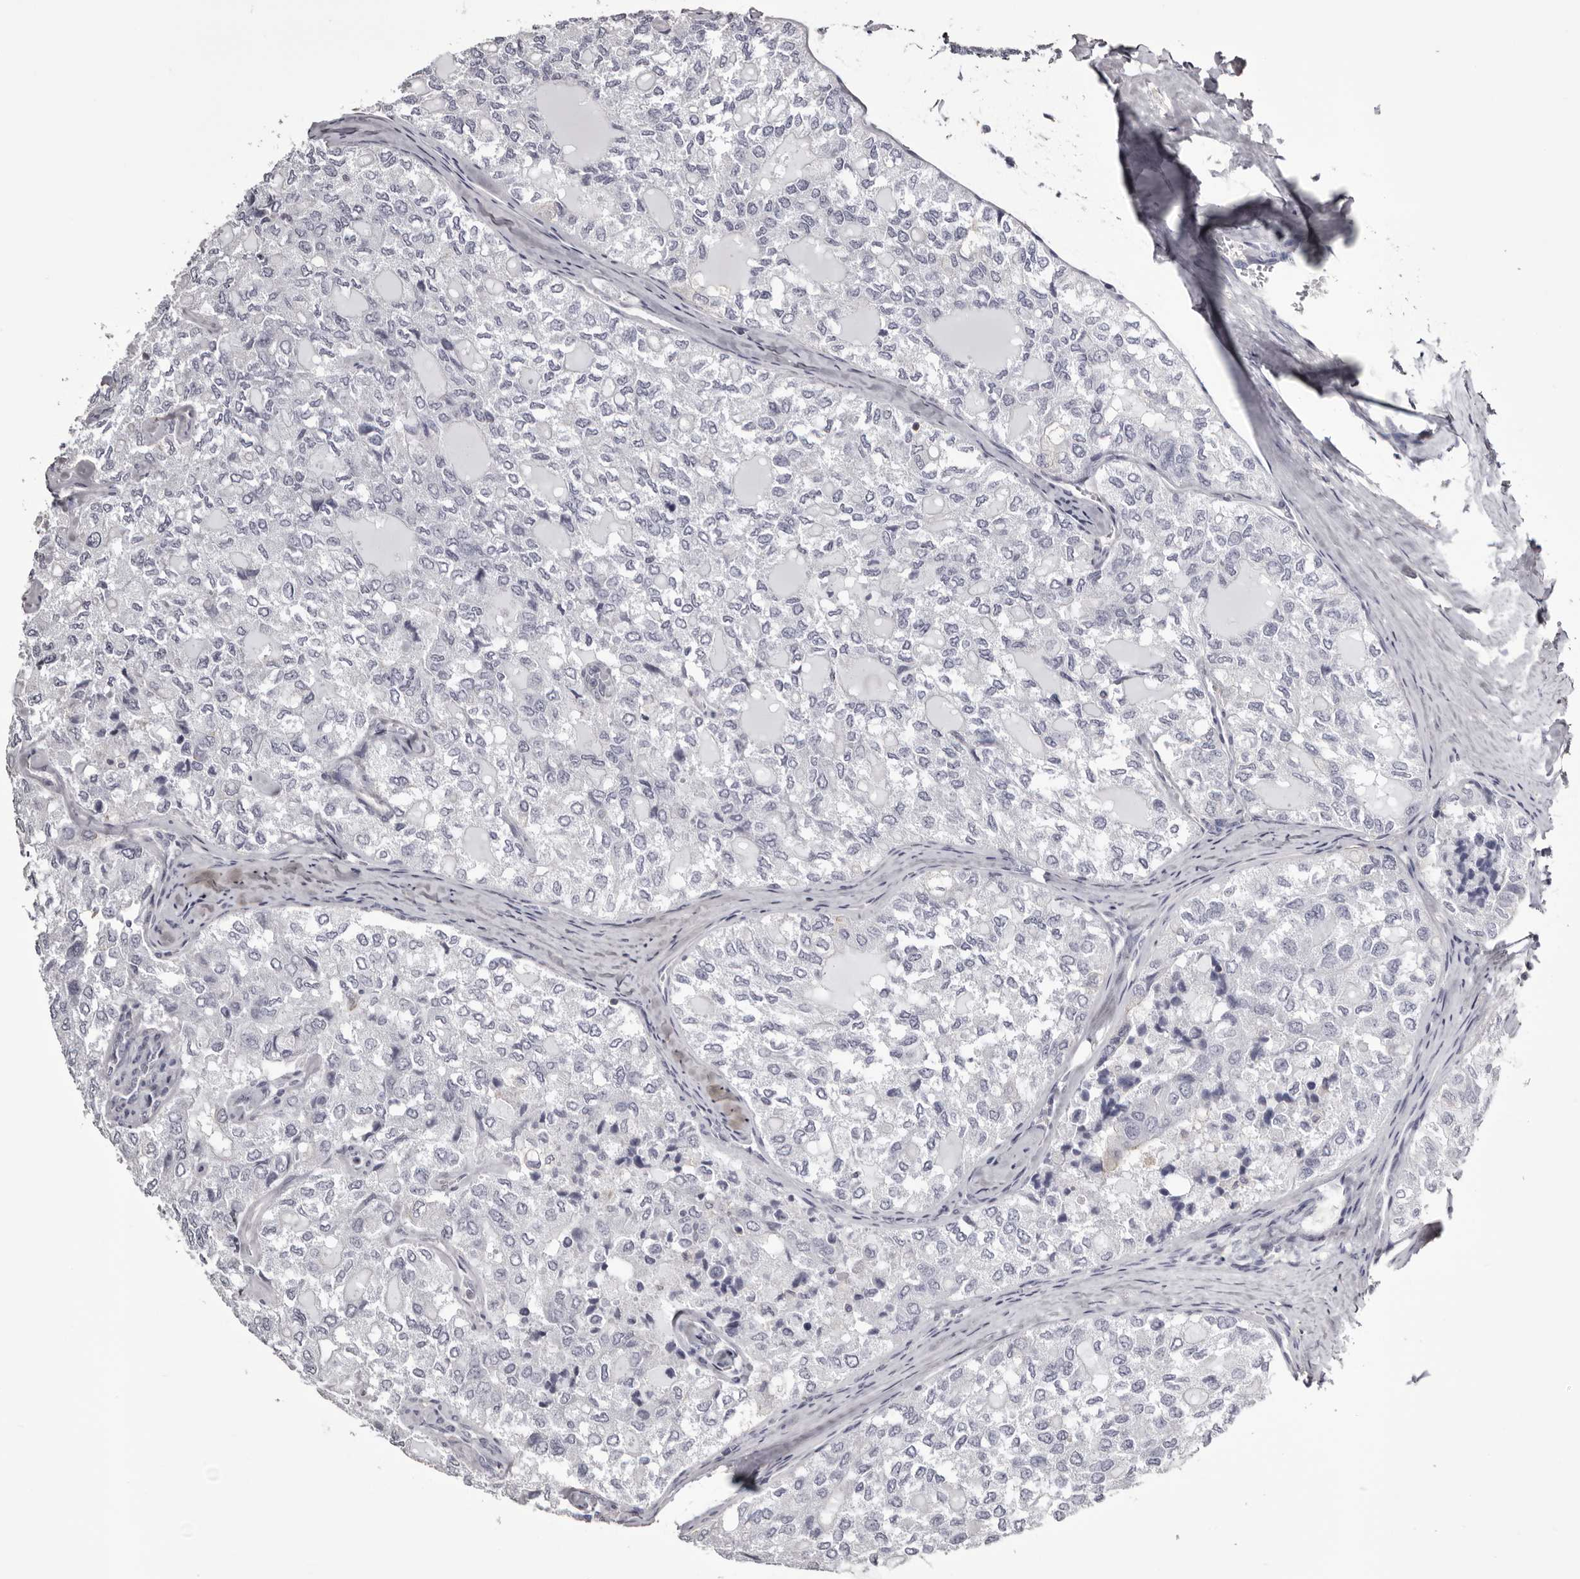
{"staining": {"intensity": "negative", "quantity": "none", "location": "none"}, "tissue": "thyroid cancer", "cell_type": "Tumor cells", "image_type": "cancer", "snomed": [{"axis": "morphology", "description": "Follicular adenoma carcinoma, NOS"}, {"axis": "topography", "description": "Thyroid gland"}], "caption": "This is an immunohistochemistry photomicrograph of follicular adenoma carcinoma (thyroid). There is no positivity in tumor cells.", "gene": "LAD1", "patient": {"sex": "male", "age": 75}}